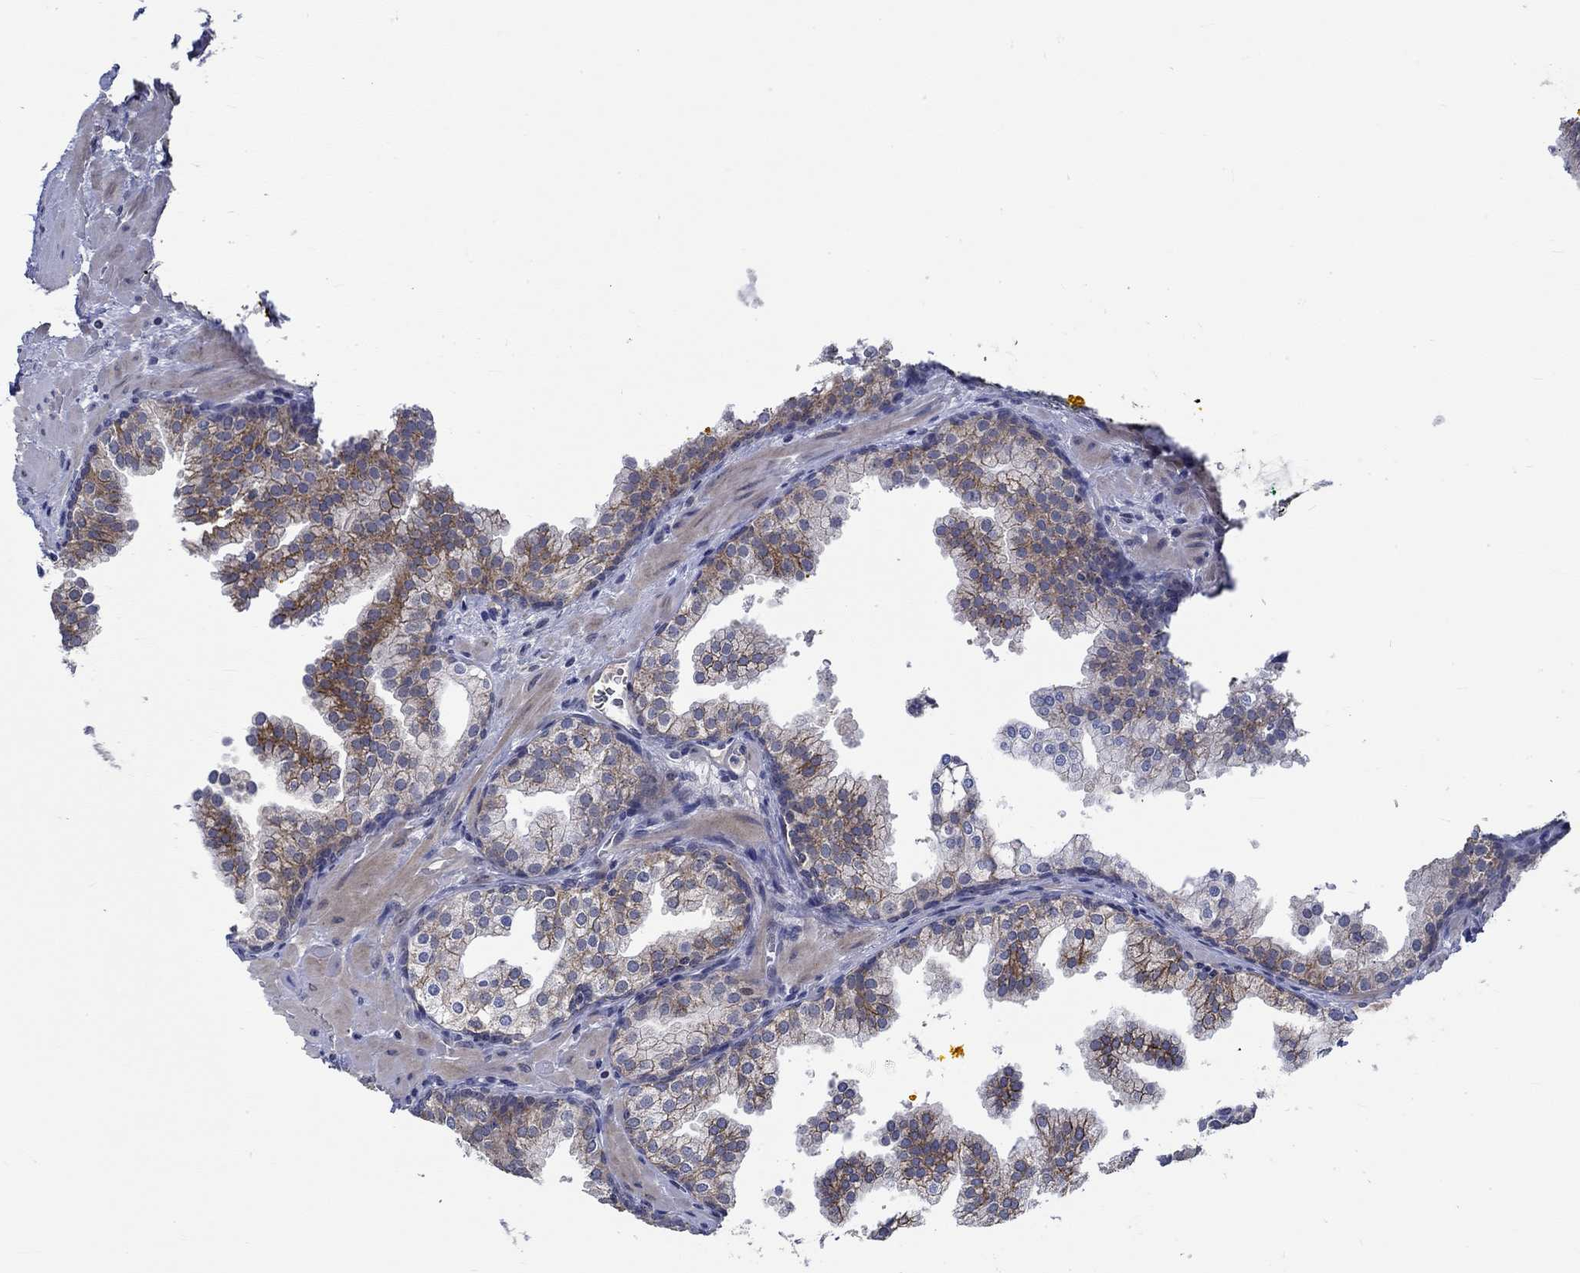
{"staining": {"intensity": "strong", "quantity": "<25%", "location": "cytoplasmic/membranous"}, "tissue": "prostate cancer", "cell_type": "Tumor cells", "image_type": "cancer", "snomed": [{"axis": "morphology", "description": "Adenocarcinoma, NOS"}, {"axis": "topography", "description": "Prostate"}], "caption": "Tumor cells reveal medium levels of strong cytoplasmic/membranous staining in approximately <25% of cells in prostate adenocarcinoma. Nuclei are stained in blue.", "gene": "WASF1", "patient": {"sex": "male", "age": 66}}